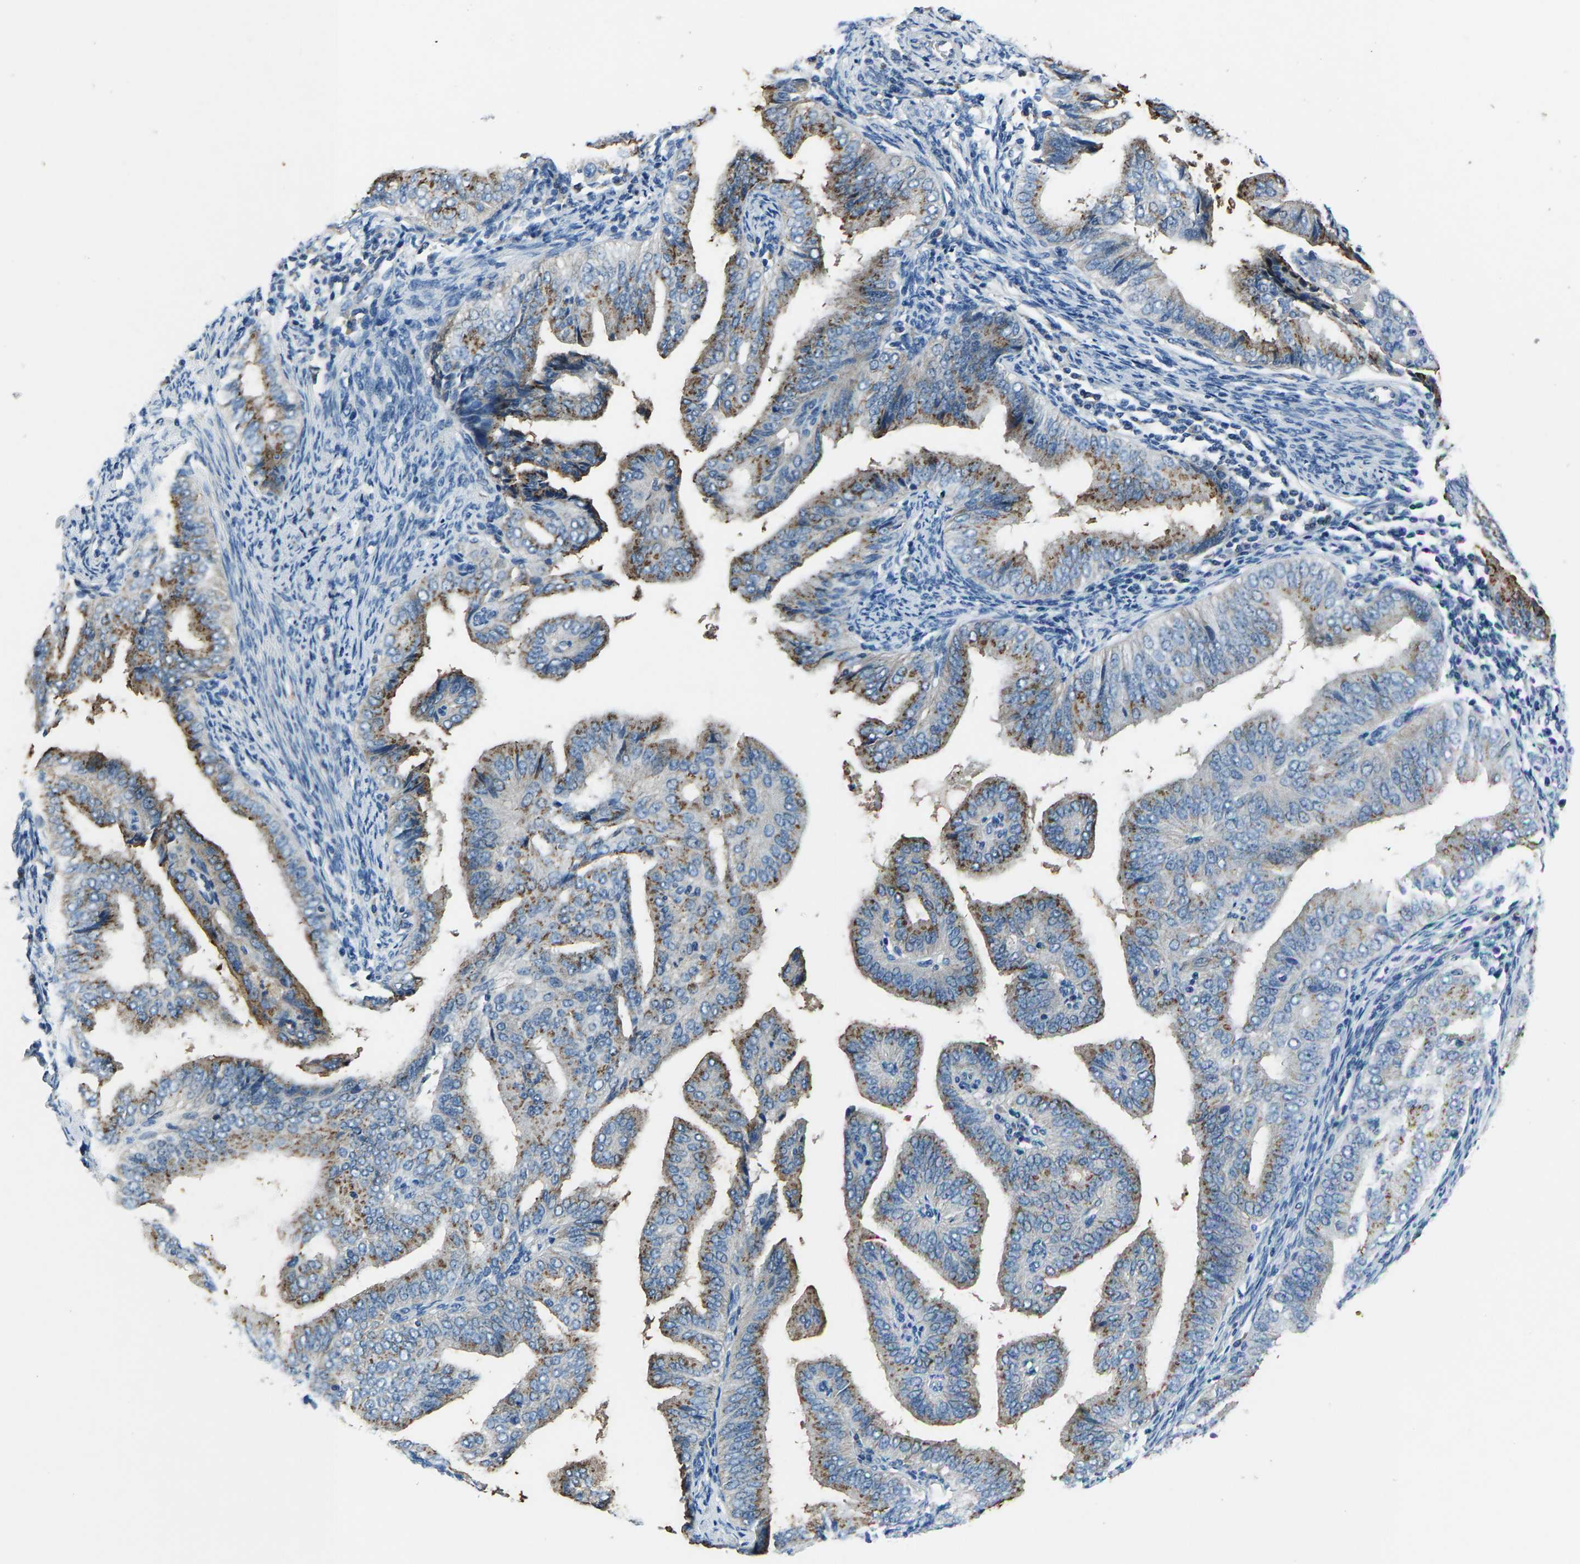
{"staining": {"intensity": "moderate", "quantity": ">75%", "location": "cytoplasmic/membranous"}, "tissue": "endometrial cancer", "cell_type": "Tumor cells", "image_type": "cancer", "snomed": [{"axis": "morphology", "description": "Adenocarcinoma, NOS"}, {"axis": "topography", "description": "Endometrium"}], "caption": "Immunohistochemical staining of human endometrial adenocarcinoma exhibits moderate cytoplasmic/membranous protein staining in approximately >75% of tumor cells. The staining was performed using DAB (3,3'-diaminobenzidine) to visualize the protein expression in brown, while the nuclei were stained in blue with hematoxylin (Magnification: 20x).", "gene": "ADAM2", "patient": {"sex": "female", "age": 58}}